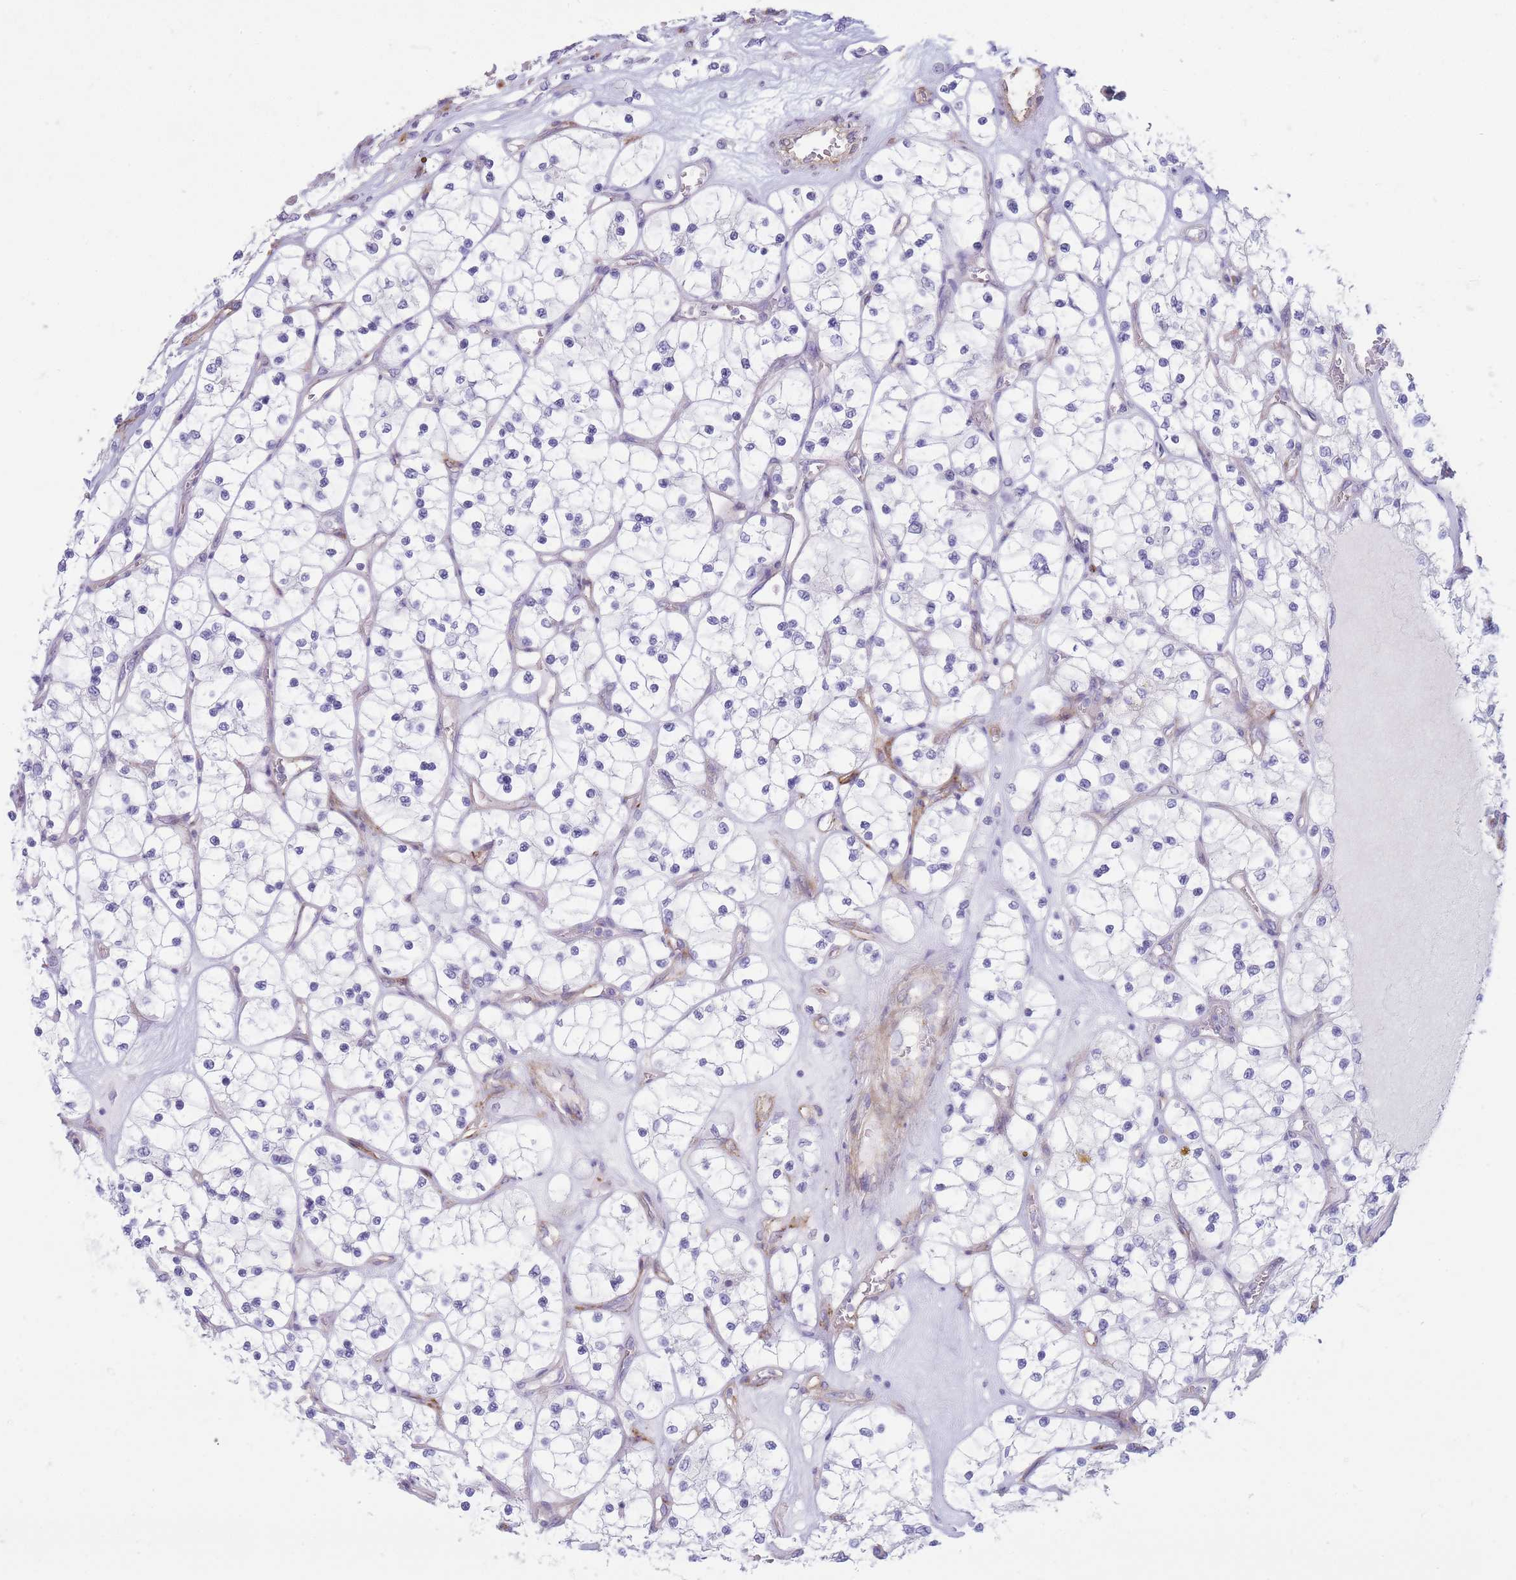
{"staining": {"intensity": "negative", "quantity": "none", "location": "none"}, "tissue": "renal cancer", "cell_type": "Tumor cells", "image_type": "cancer", "snomed": [{"axis": "morphology", "description": "Adenocarcinoma, NOS"}, {"axis": "topography", "description": "Kidney"}], "caption": "Human renal cancer stained for a protein using IHC demonstrates no positivity in tumor cells.", "gene": "UTP14A", "patient": {"sex": "female", "age": 69}}